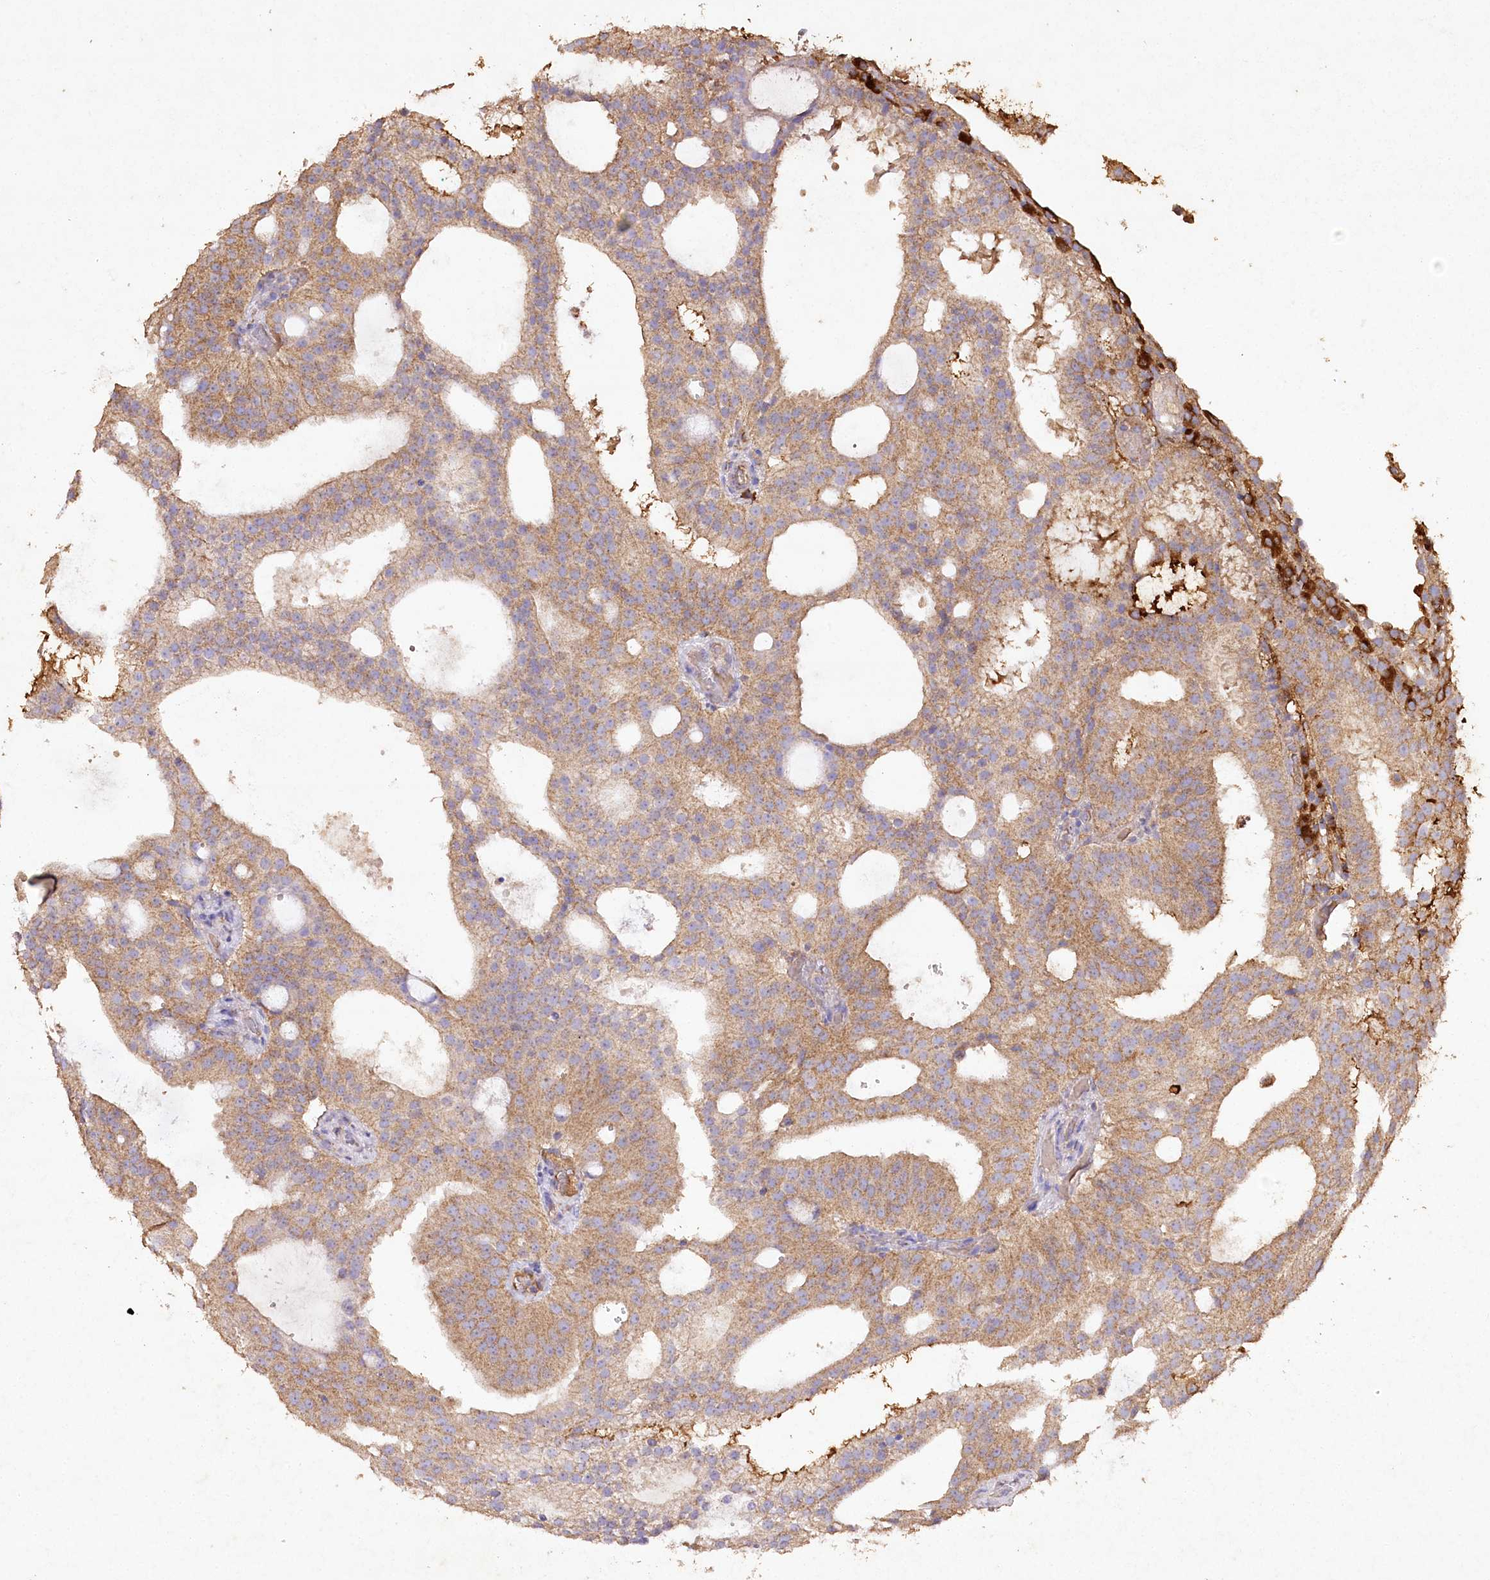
{"staining": {"intensity": "moderate", "quantity": ">75%", "location": "cytoplasmic/membranous"}, "tissue": "prostate cancer", "cell_type": "Tumor cells", "image_type": "cancer", "snomed": [{"axis": "morphology", "description": "Adenocarcinoma, Medium grade"}, {"axis": "topography", "description": "Prostate"}], "caption": "An IHC micrograph of neoplastic tissue is shown. Protein staining in brown labels moderate cytoplasmic/membranous positivity in adenocarcinoma (medium-grade) (prostate) within tumor cells.", "gene": "IREB2", "patient": {"sex": "male", "age": 88}}